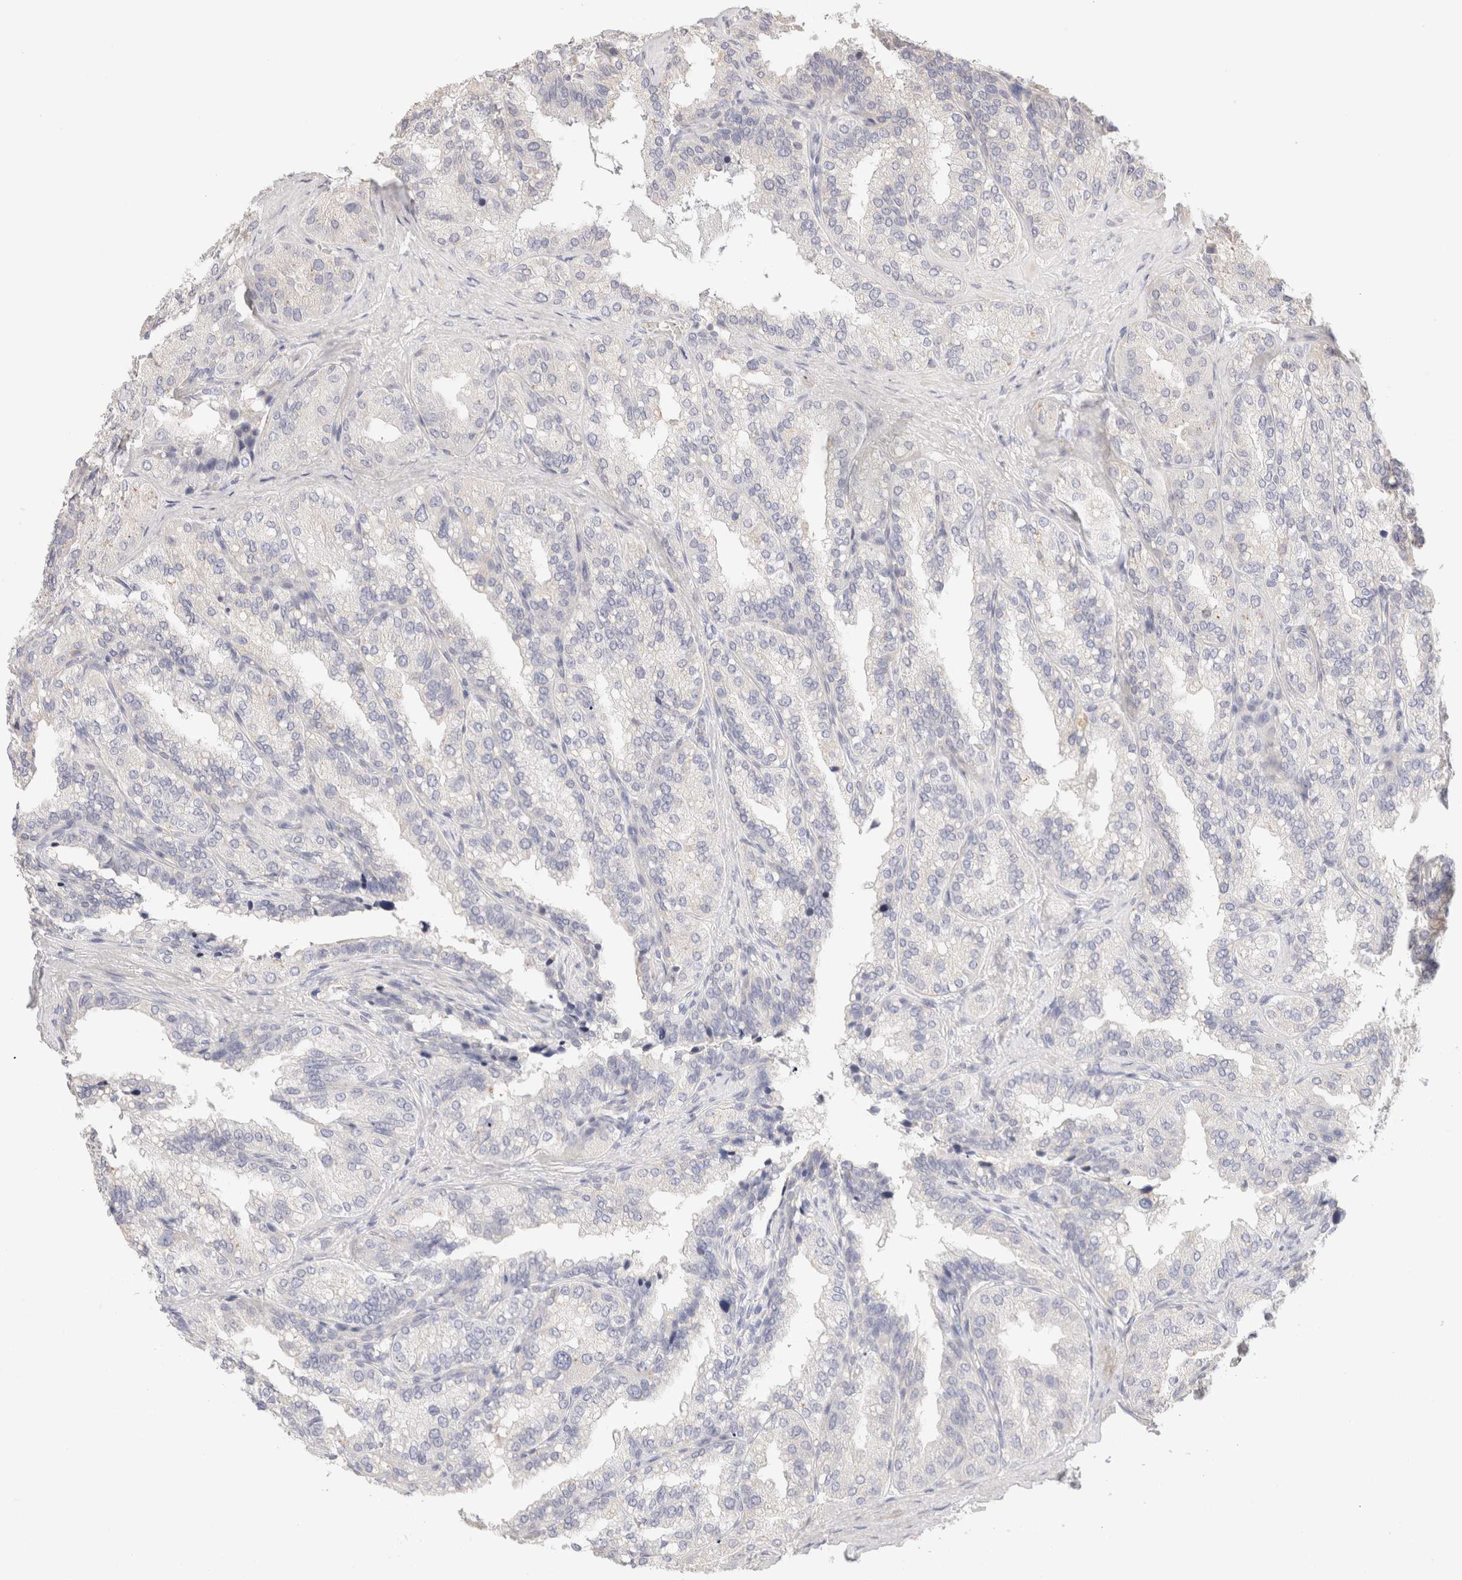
{"staining": {"intensity": "negative", "quantity": "none", "location": "none"}, "tissue": "seminal vesicle", "cell_type": "Glandular cells", "image_type": "normal", "snomed": [{"axis": "morphology", "description": "Normal tissue, NOS"}, {"axis": "topography", "description": "Prostate"}, {"axis": "topography", "description": "Seminal veicle"}], "caption": "Immunohistochemical staining of normal human seminal vesicle exhibits no significant positivity in glandular cells.", "gene": "SCGB2A2", "patient": {"sex": "male", "age": 51}}